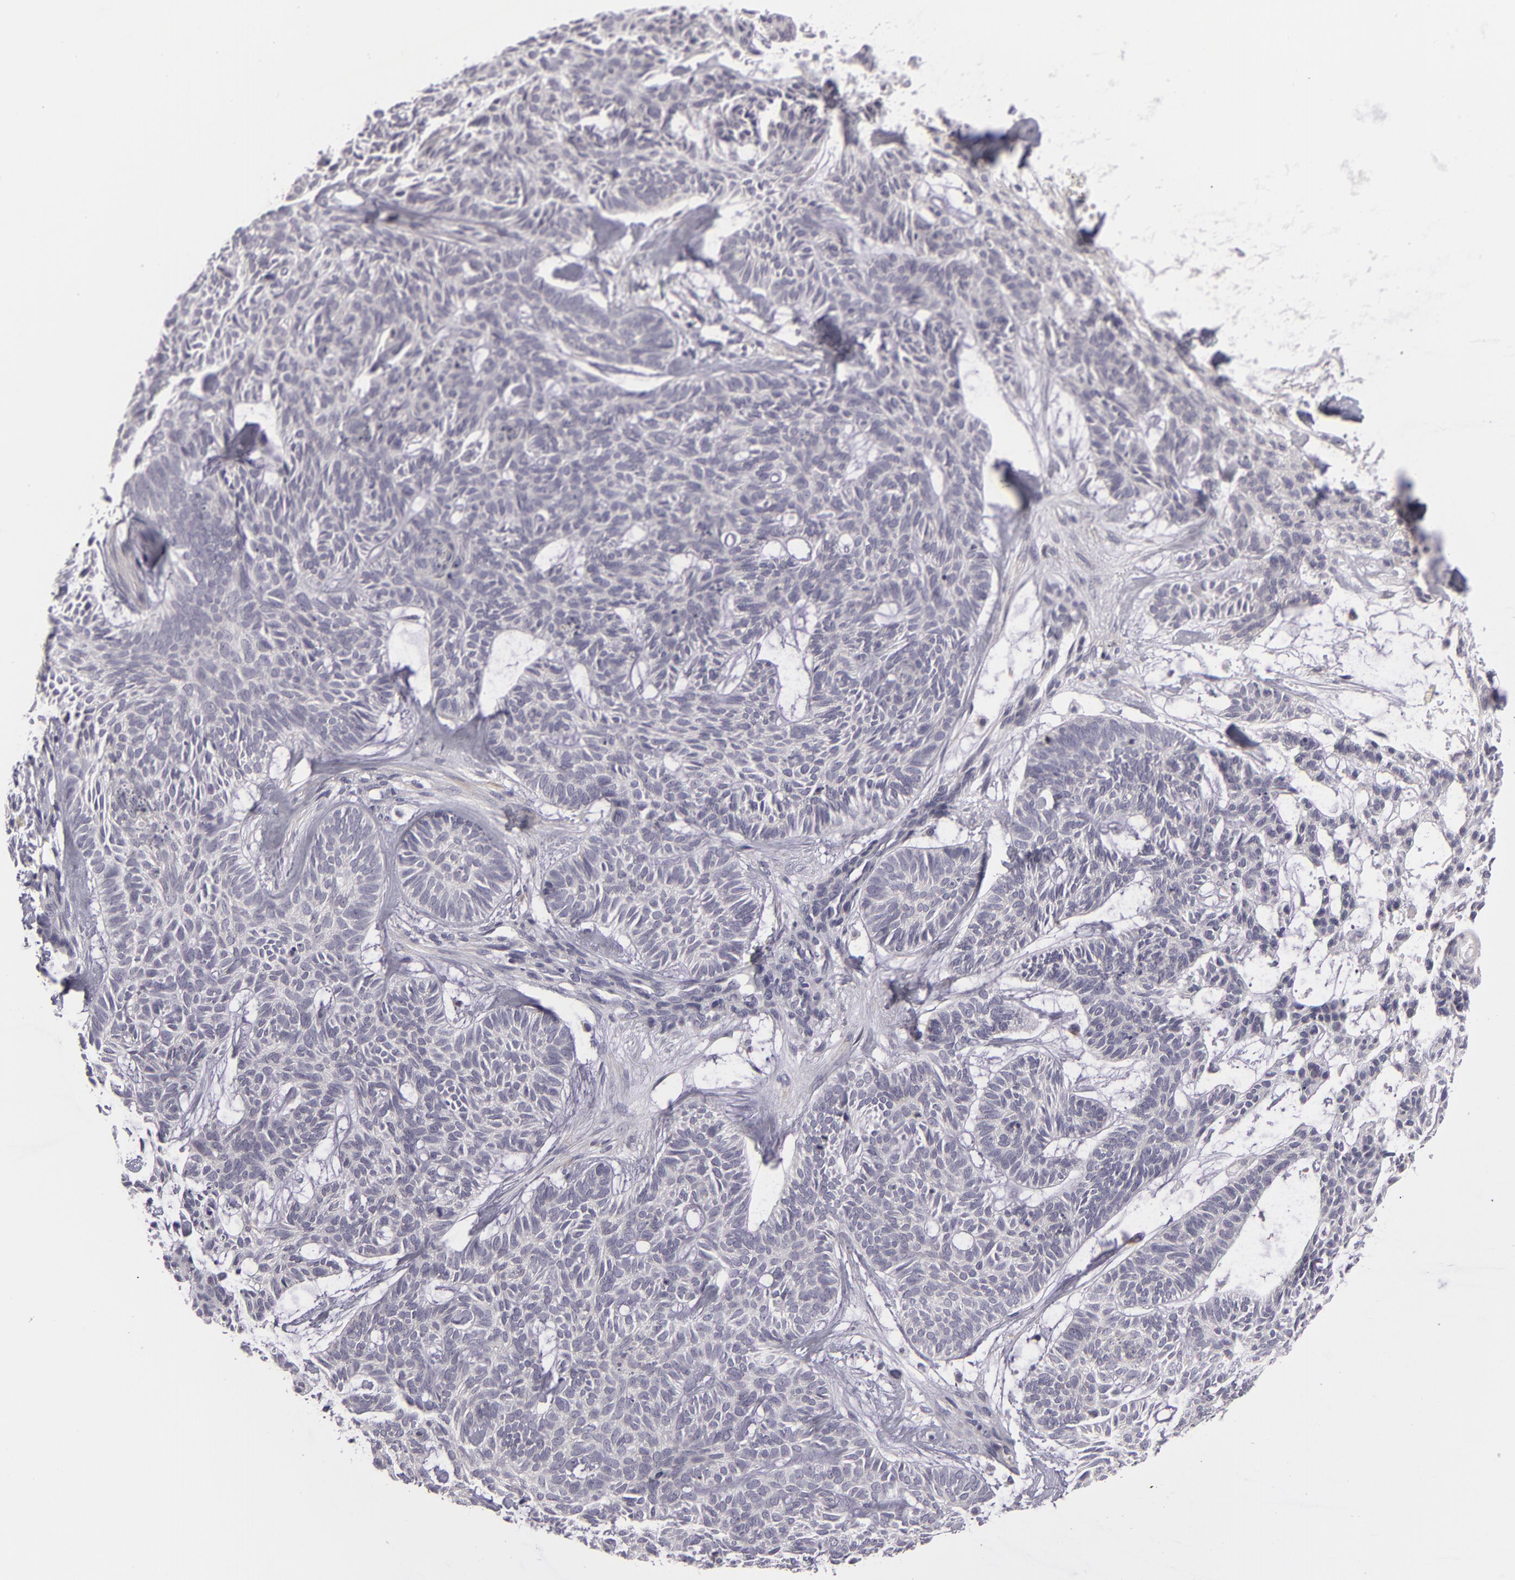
{"staining": {"intensity": "negative", "quantity": "none", "location": "none"}, "tissue": "skin cancer", "cell_type": "Tumor cells", "image_type": "cancer", "snomed": [{"axis": "morphology", "description": "Basal cell carcinoma"}, {"axis": "topography", "description": "Skin"}], "caption": "A histopathology image of skin cancer (basal cell carcinoma) stained for a protein demonstrates no brown staining in tumor cells. (Brightfield microscopy of DAB immunohistochemistry at high magnification).", "gene": "ATP2B3", "patient": {"sex": "male", "age": 75}}